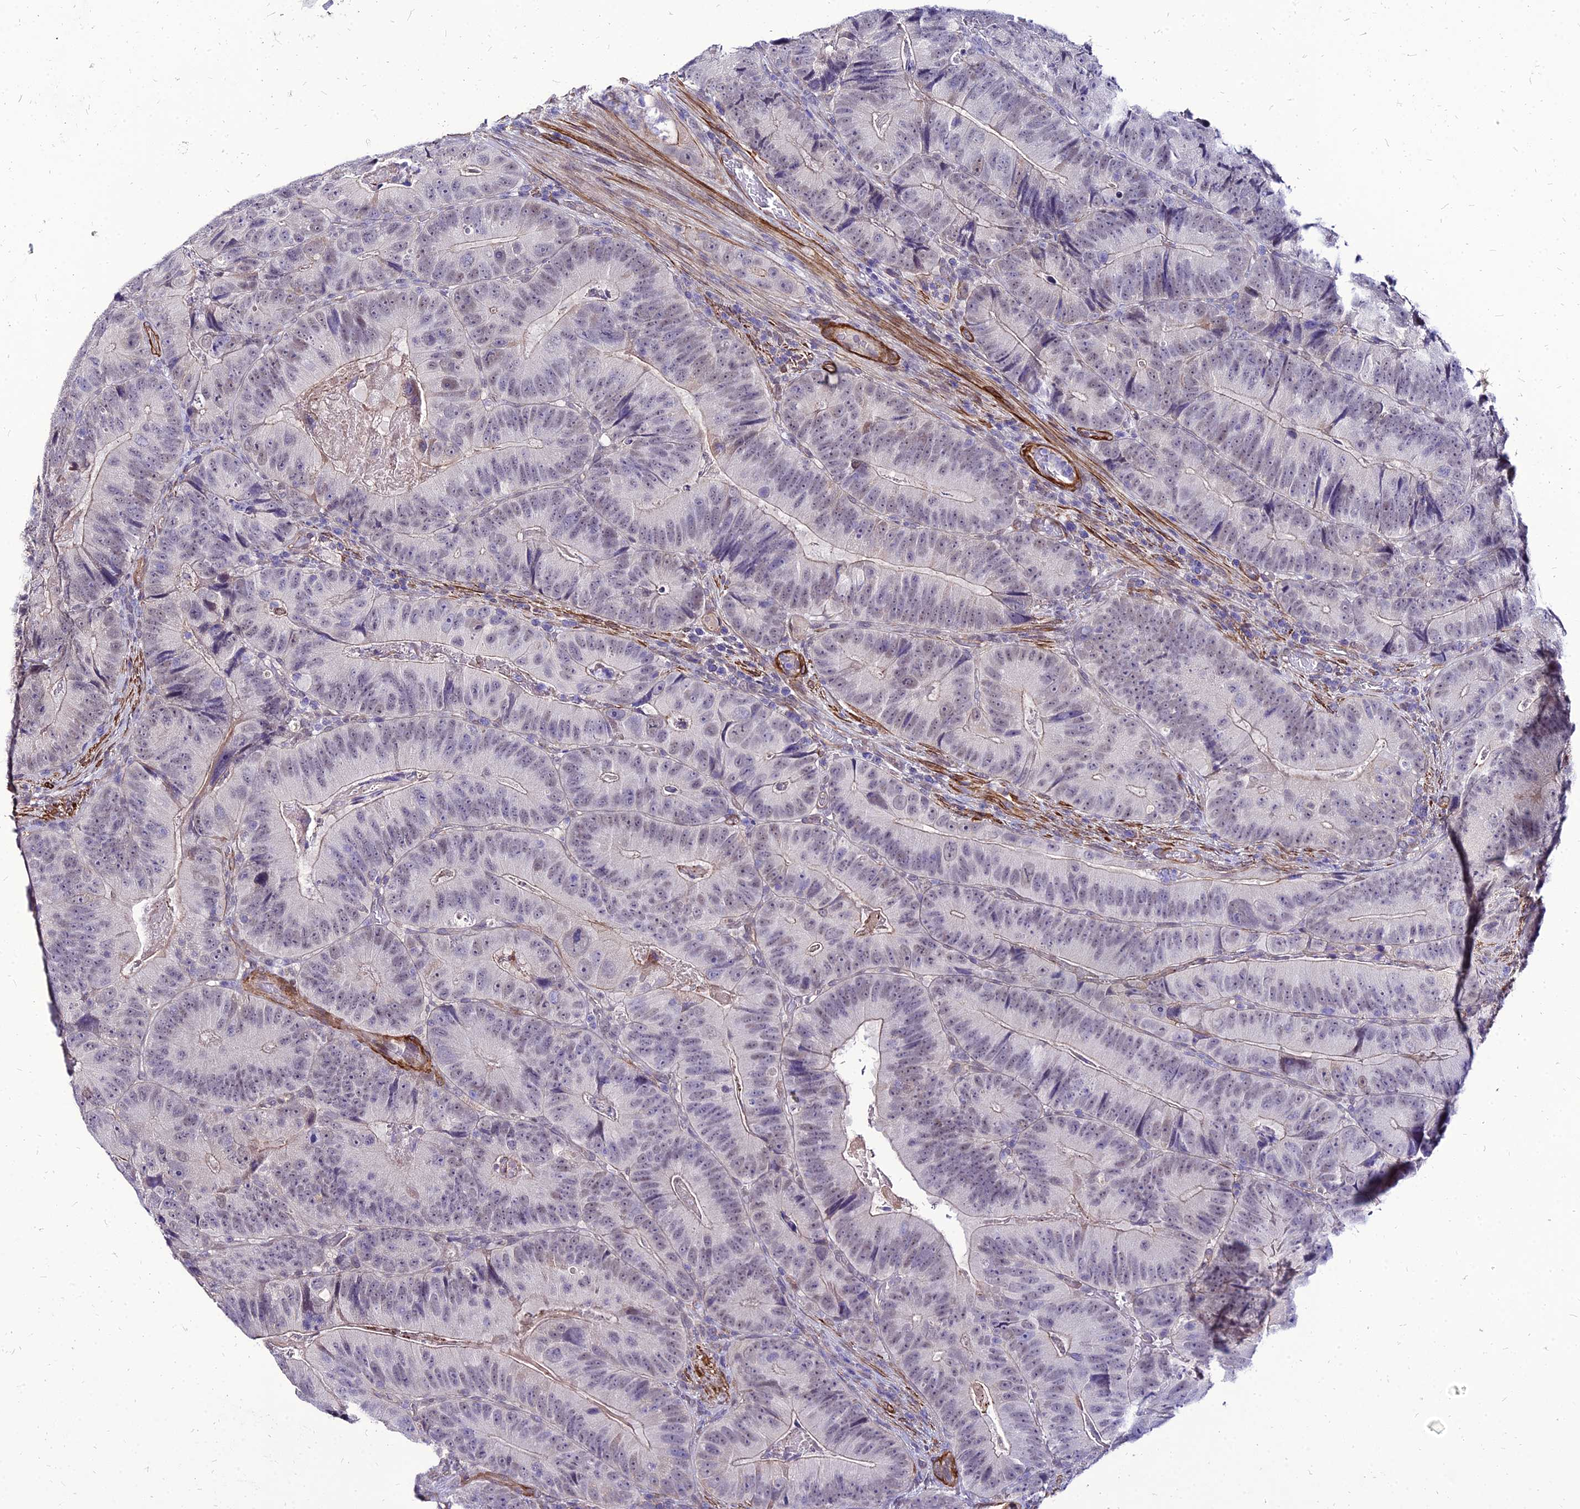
{"staining": {"intensity": "weak", "quantity": "25%-75%", "location": "nuclear"}, "tissue": "colorectal cancer", "cell_type": "Tumor cells", "image_type": "cancer", "snomed": [{"axis": "morphology", "description": "Adenocarcinoma, NOS"}, {"axis": "topography", "description": "Colon"}], "caption": "This is a micrograph of immunohistochemistry staining of colorectal cancer (adenocarcinoma), which shows weak expression in the nuclear of tumor cells.", "gene": "YEATS2", "patient": {"sex": "female", "age": 86}}